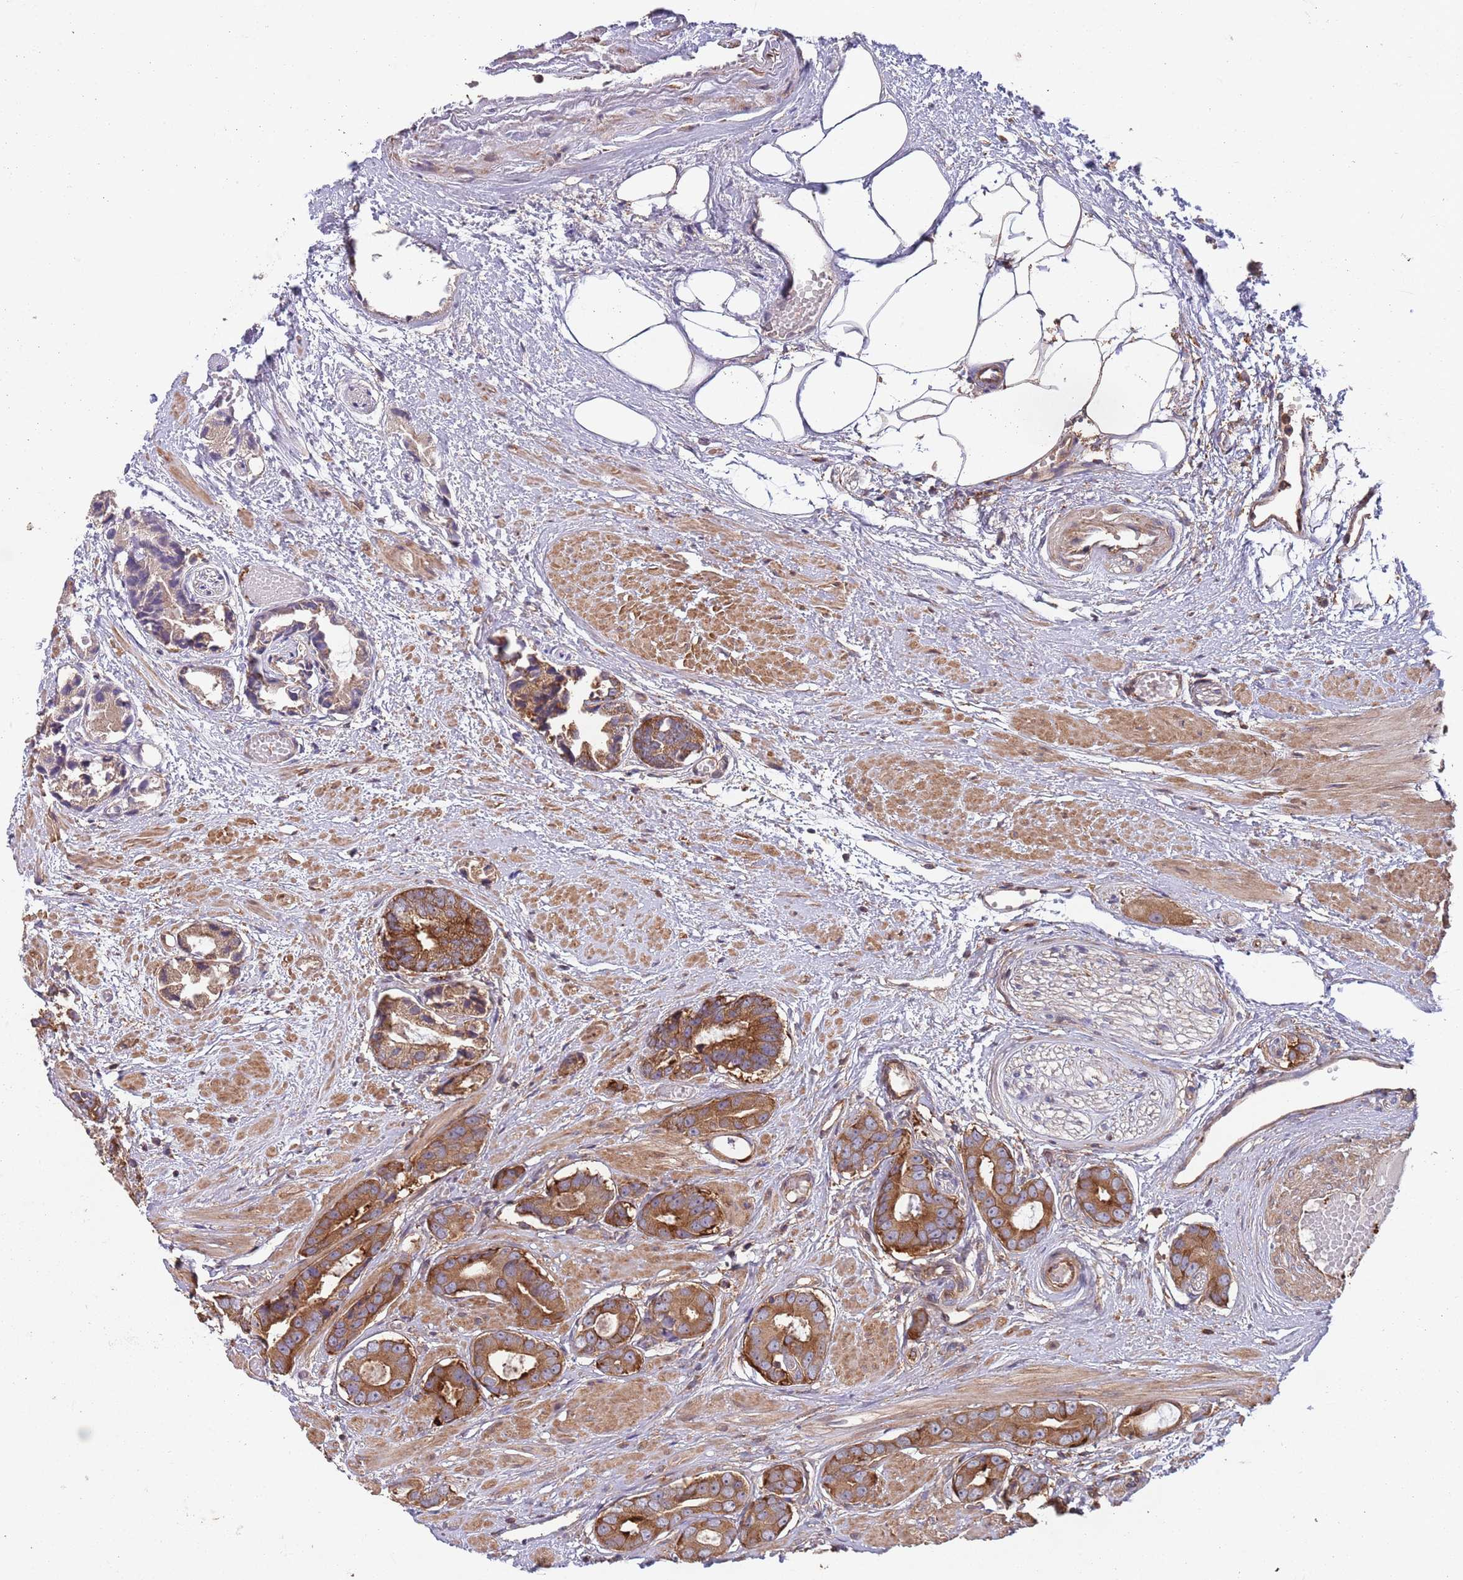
{"staining": {"intensity": "strong", "quantity": "25%-75%", "location": "cytoplasmic/membranous"}, "tissue": "prostate cancer", "cell_type": "Tumor cells", "image_type": "cancer", "snomed": [{"axis": "morphology", "description": "Adenocarcinoma, Low grade"}, {"axis": "topography", "description": "Prostate"}], "caption": "Protein staining of prostate adenocarcinoma (low-grade) tissue demonstrates strong cytoplasmic/membranous staining in approximately 25%-75% of tumor cells.", "gene": "RNF19B", "patient": {"sex": "male", "age": 64}}